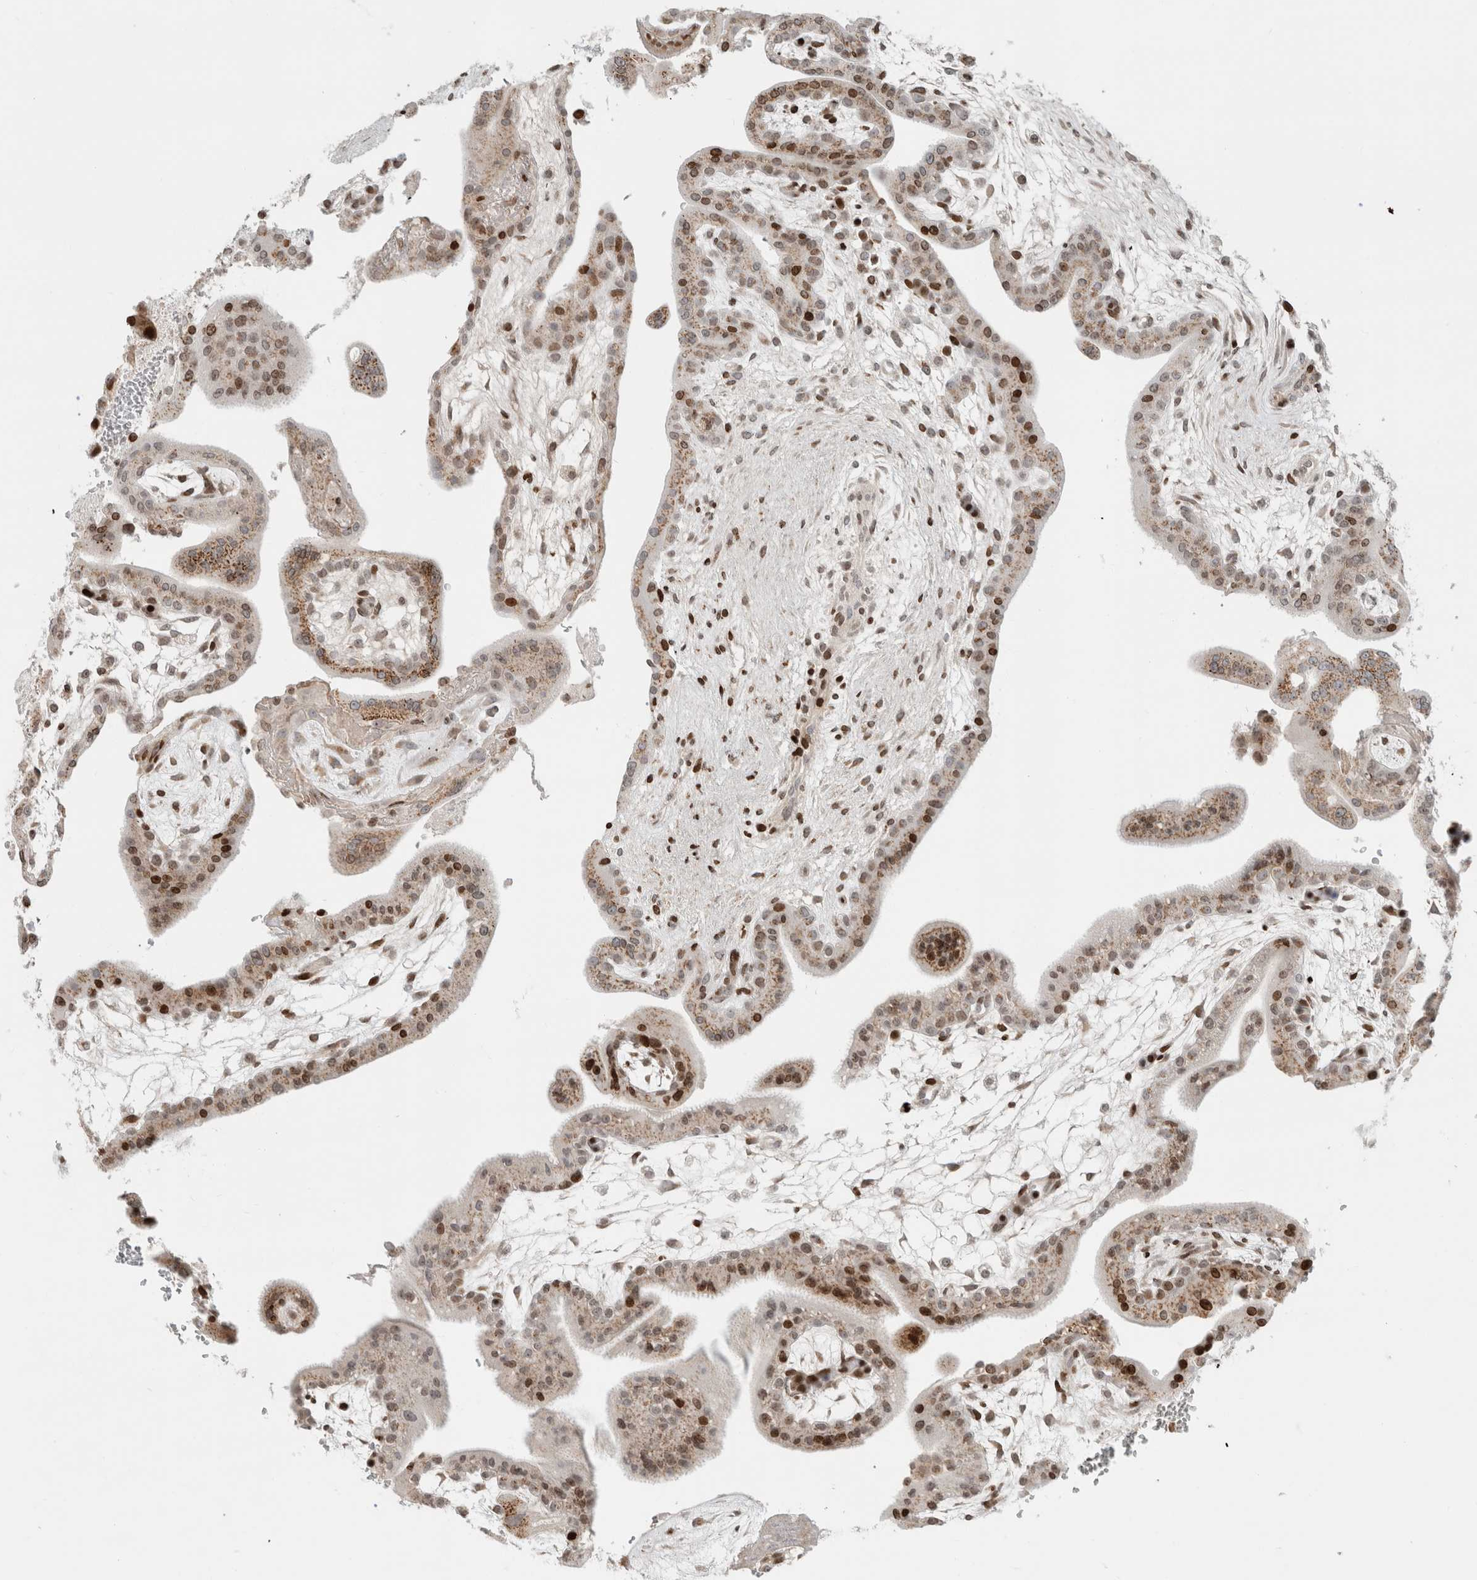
{"staining": {"intensity": "moderate", "quantity": ">75%", "location": "cytoplasmic/membranous"}, "tissue": "placenta", "cell_type": "Decidual cells", "image_type": "normal", "snomed": [{"axis": "morphology", "description": "Normal tissue, NOS"}, {"axis": "topography", "description": "Placenta"}], "caption": "Decidual cells display medium levels of moderate cytoplasmic/membranous expression in about >75% of cells in normal placenta. The protein of interest is shown in brown color, while the nuclei are stained blue.", "gene": "GINS4", "patient": {"sex": "female", "age": 35}}